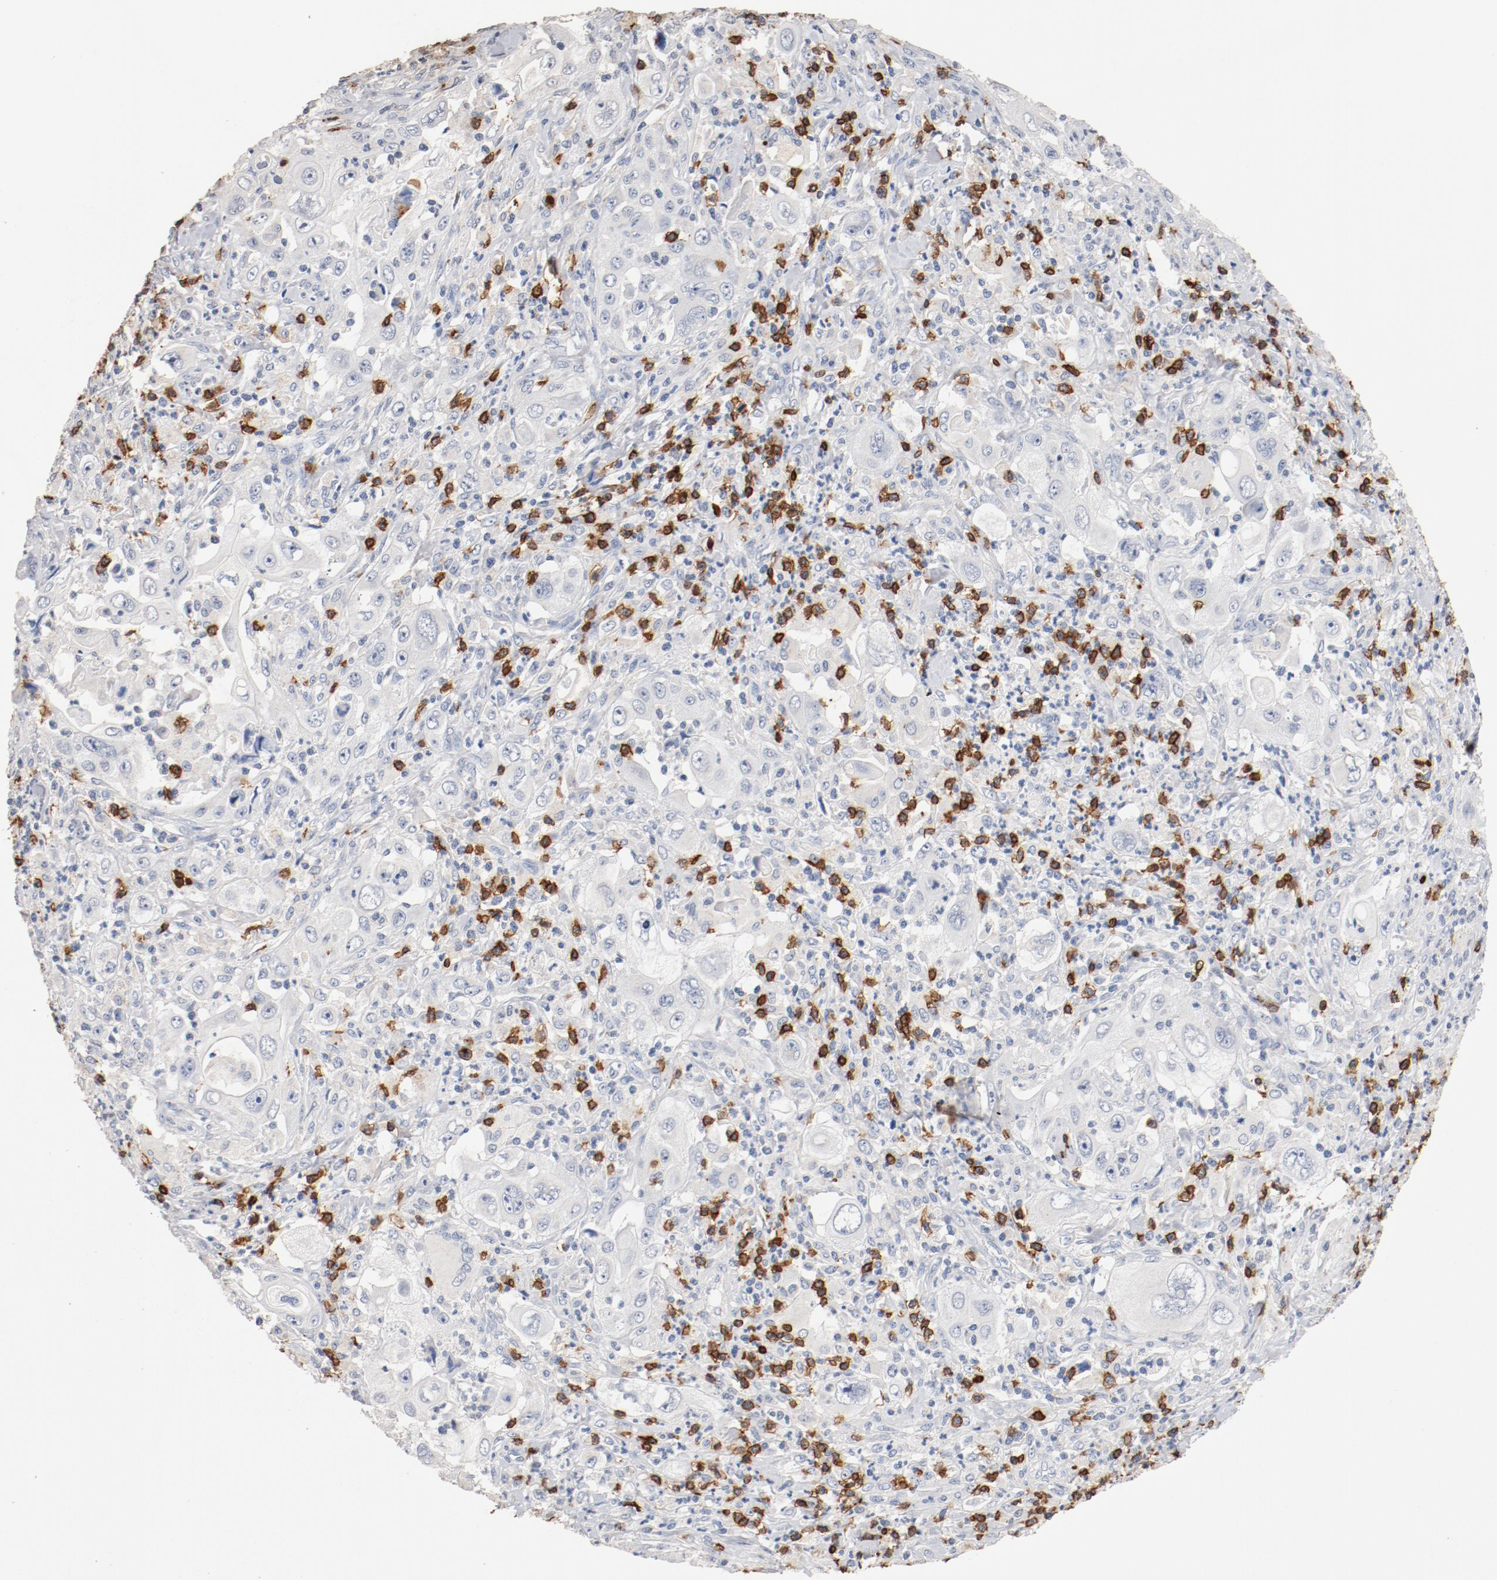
{"staining": {"intensity": "negative", "quantity": "none", "location": "none"}, "tissue": "pancreatic cancer", "cell_type": "Tumor cells", "image_type": "cancer", "snomed": [{"axis": "morphology", "description": "Adenocarcinoma, NOS"}, {"axis": "topography", "description": "Pancreas"}], "caption": "Pancreatic cancer was stained to show a protein in brown. There is no significant expression in tumor cells. (Immunohistochemistry, brightfield microscopy, high magnification).", "gene": "CD247", "patient": {"sex": "male", "age": 70}}